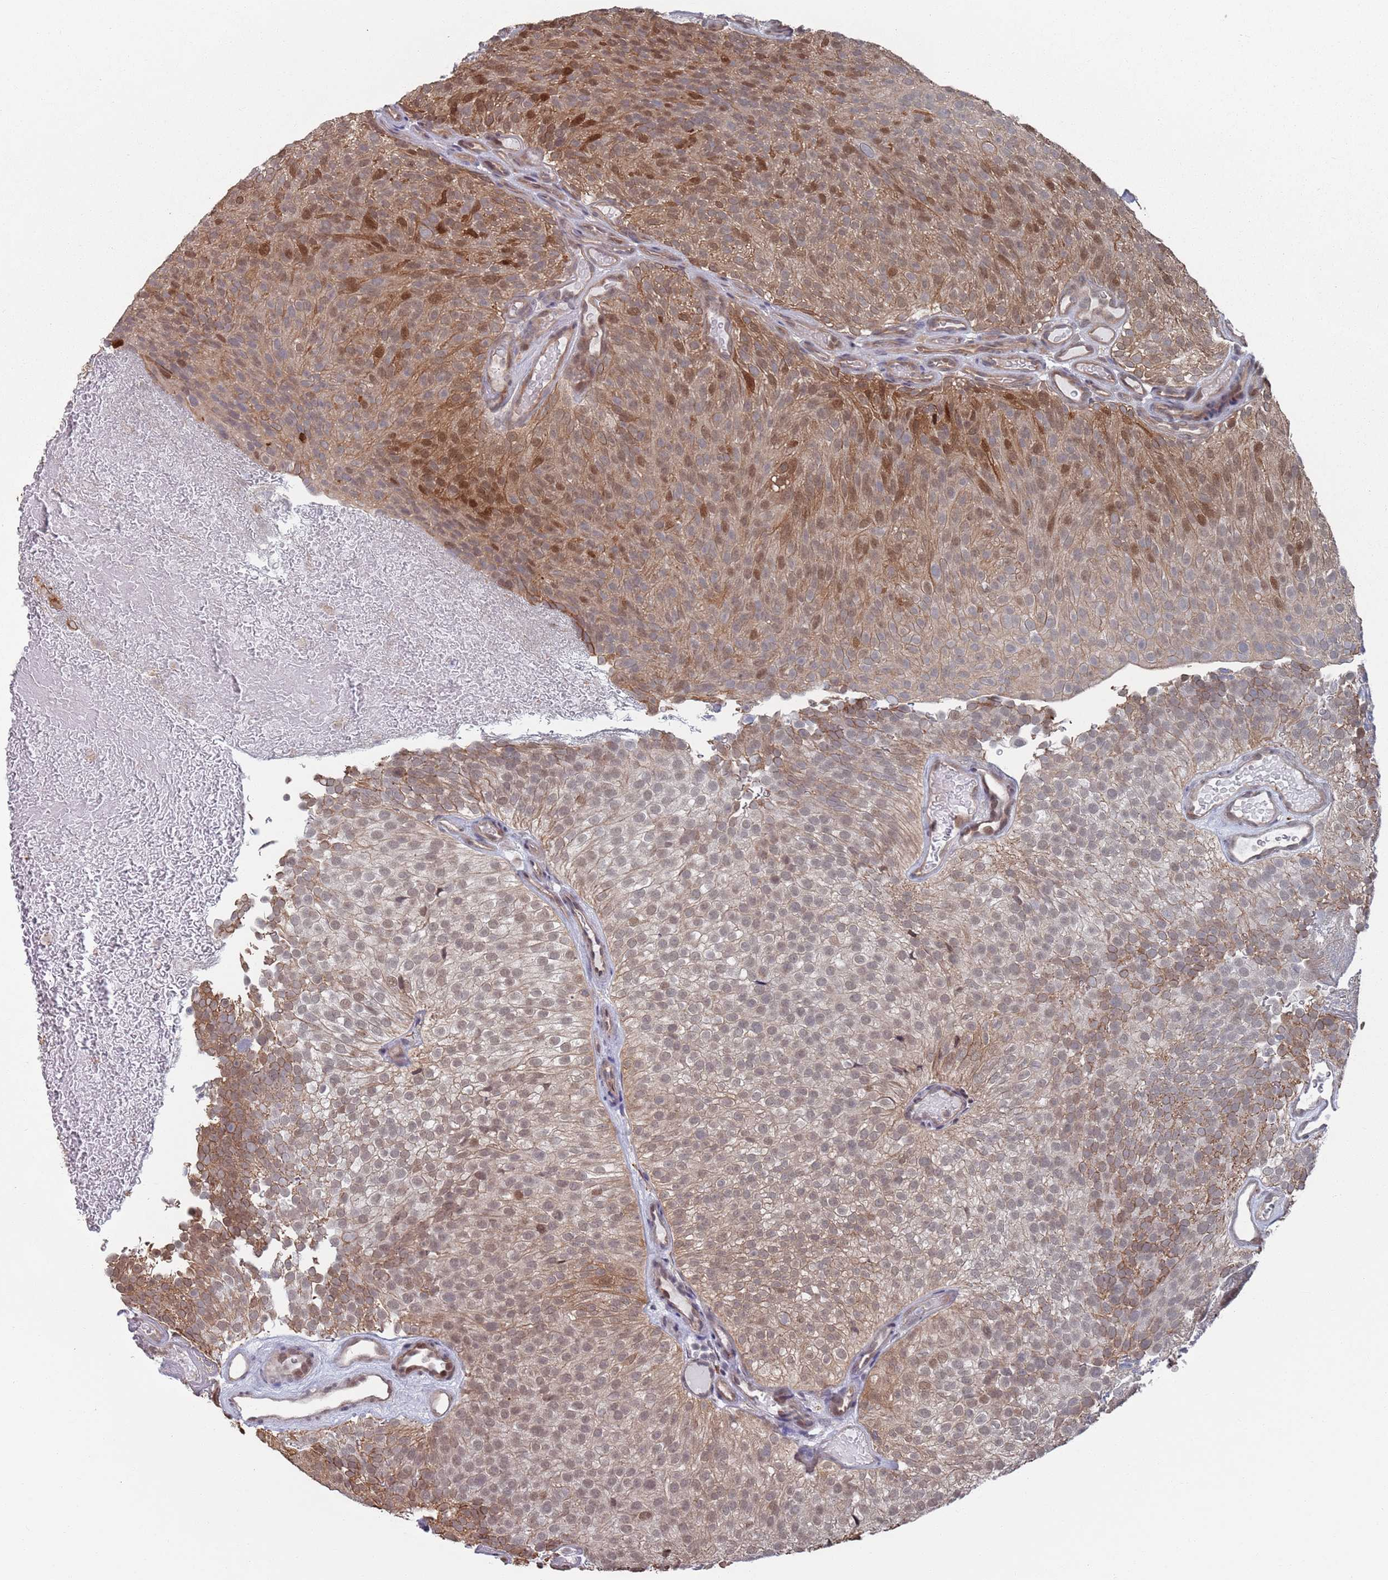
{"staining": {"intensity": "moderate", "quantity": ">75%", "location": "cytoplasmic/membranous,nuclear"}, "tissue": "urothelial cancer", "cell_type": "Tumor cells", "image_type": "cancer", "snomed": [{"axis": "morphology", "description": "Urothelial carcinoma, Low grade"}, {"axis": "topography", "description": "Urinary bladder"}], "caption": "IHC (DAB) staining of human urothelial carcinoma (low-grade) exhibits moderate cytoplasmic/membranous and nuclear protein expression in about >75% of tumor cells. (DAB IHC with brightfield microscopy, high magnification).", "gene": "DGKD", "patient": {"sex": "male", "age": 78}}